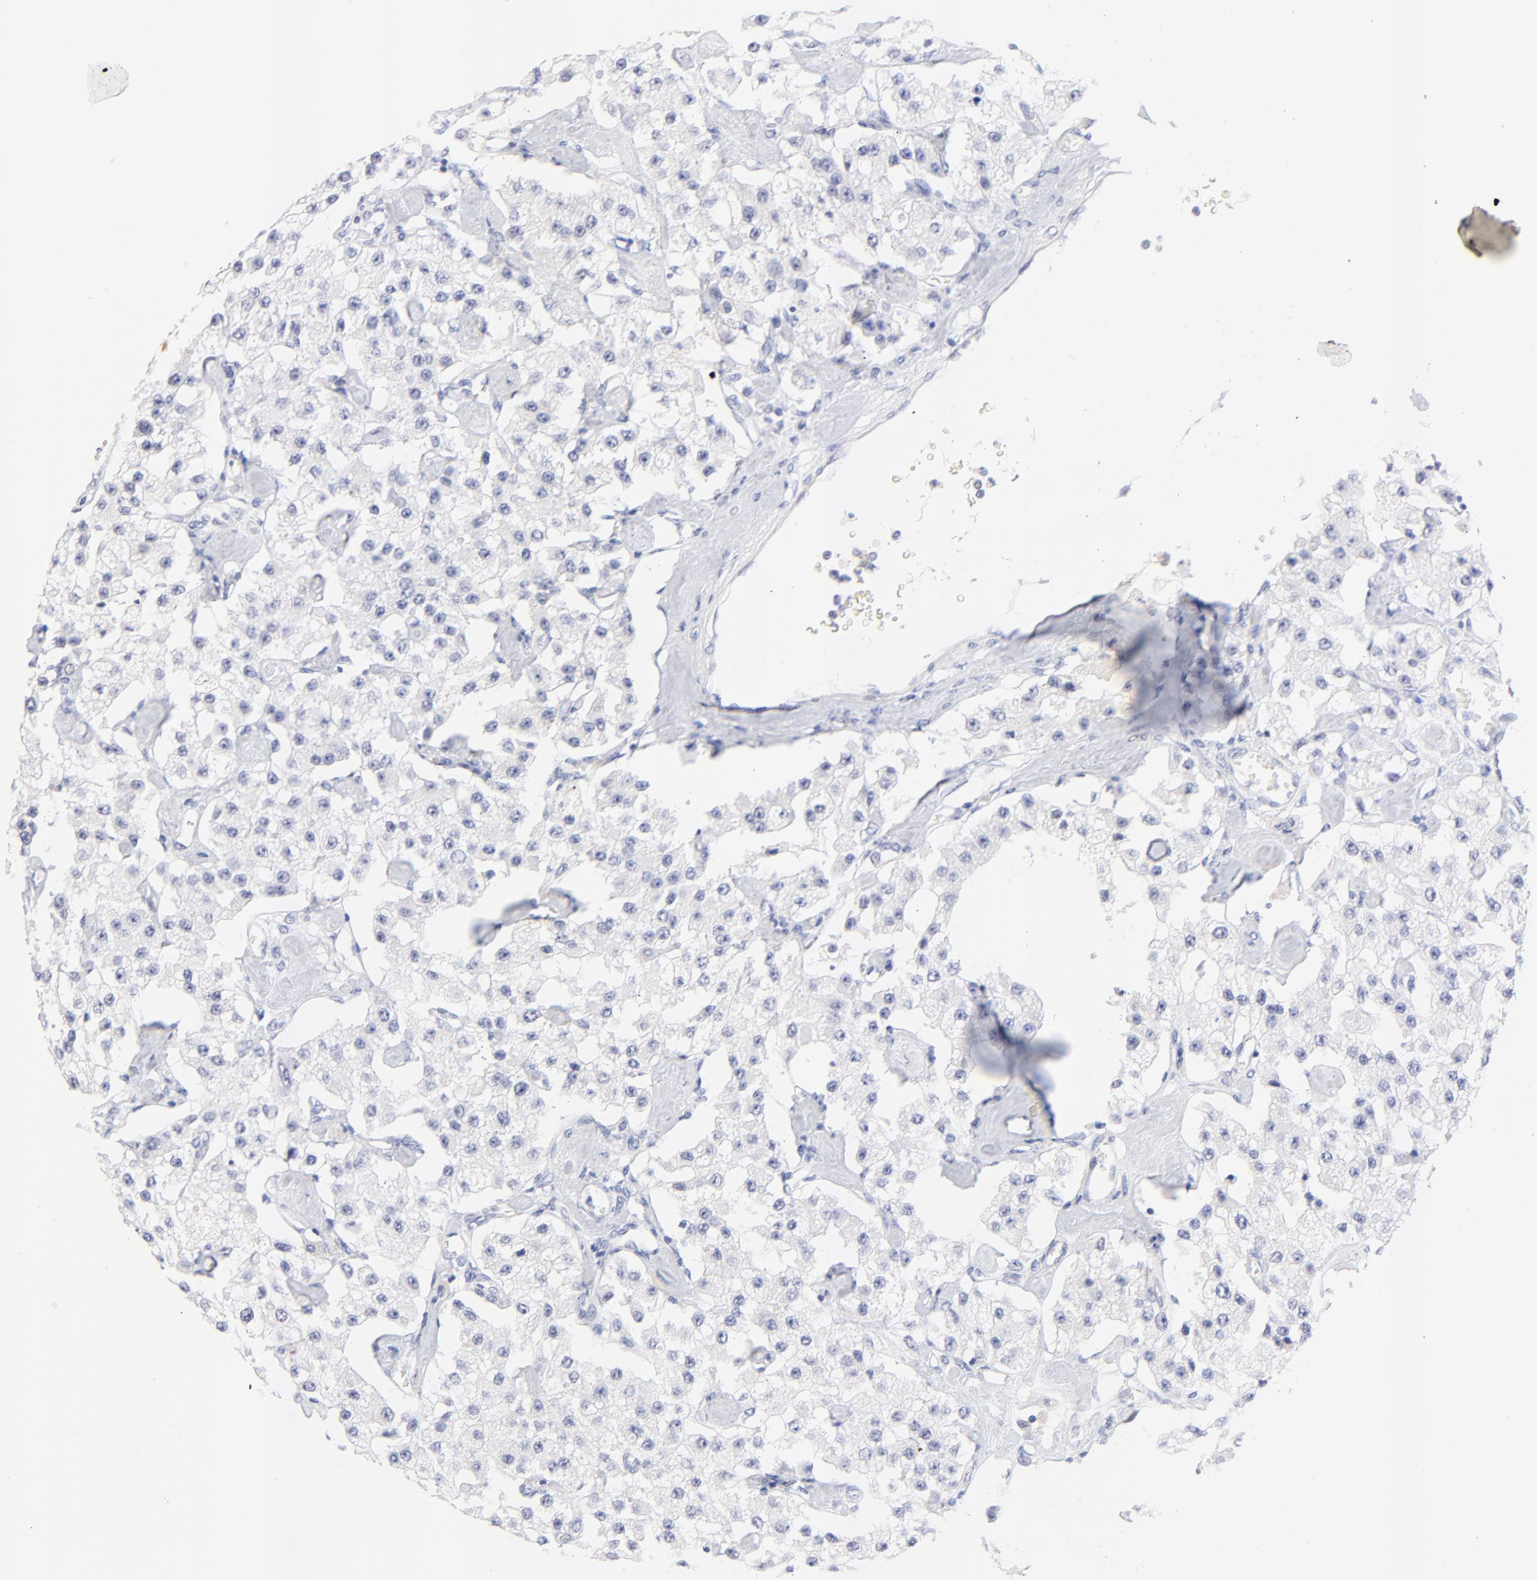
{"staining": {"intensity": "negative", "quantity": "none", "location": "none"}, "tissue": "carcinoid", "cell_type": "Tumor cells", "image_type": "cancer", "snomed": [{"axis": "morphology", "description": "Carcinoid, malignant, NOS"}, {"axis": "topography", "description": "Pancreas"}], "caption": "An image of carcinoid stained for a protein demonstrates no brown staining in tumor cells.", "gene": "FAM117B", "patient": {"sex": "male", "age": 41}}